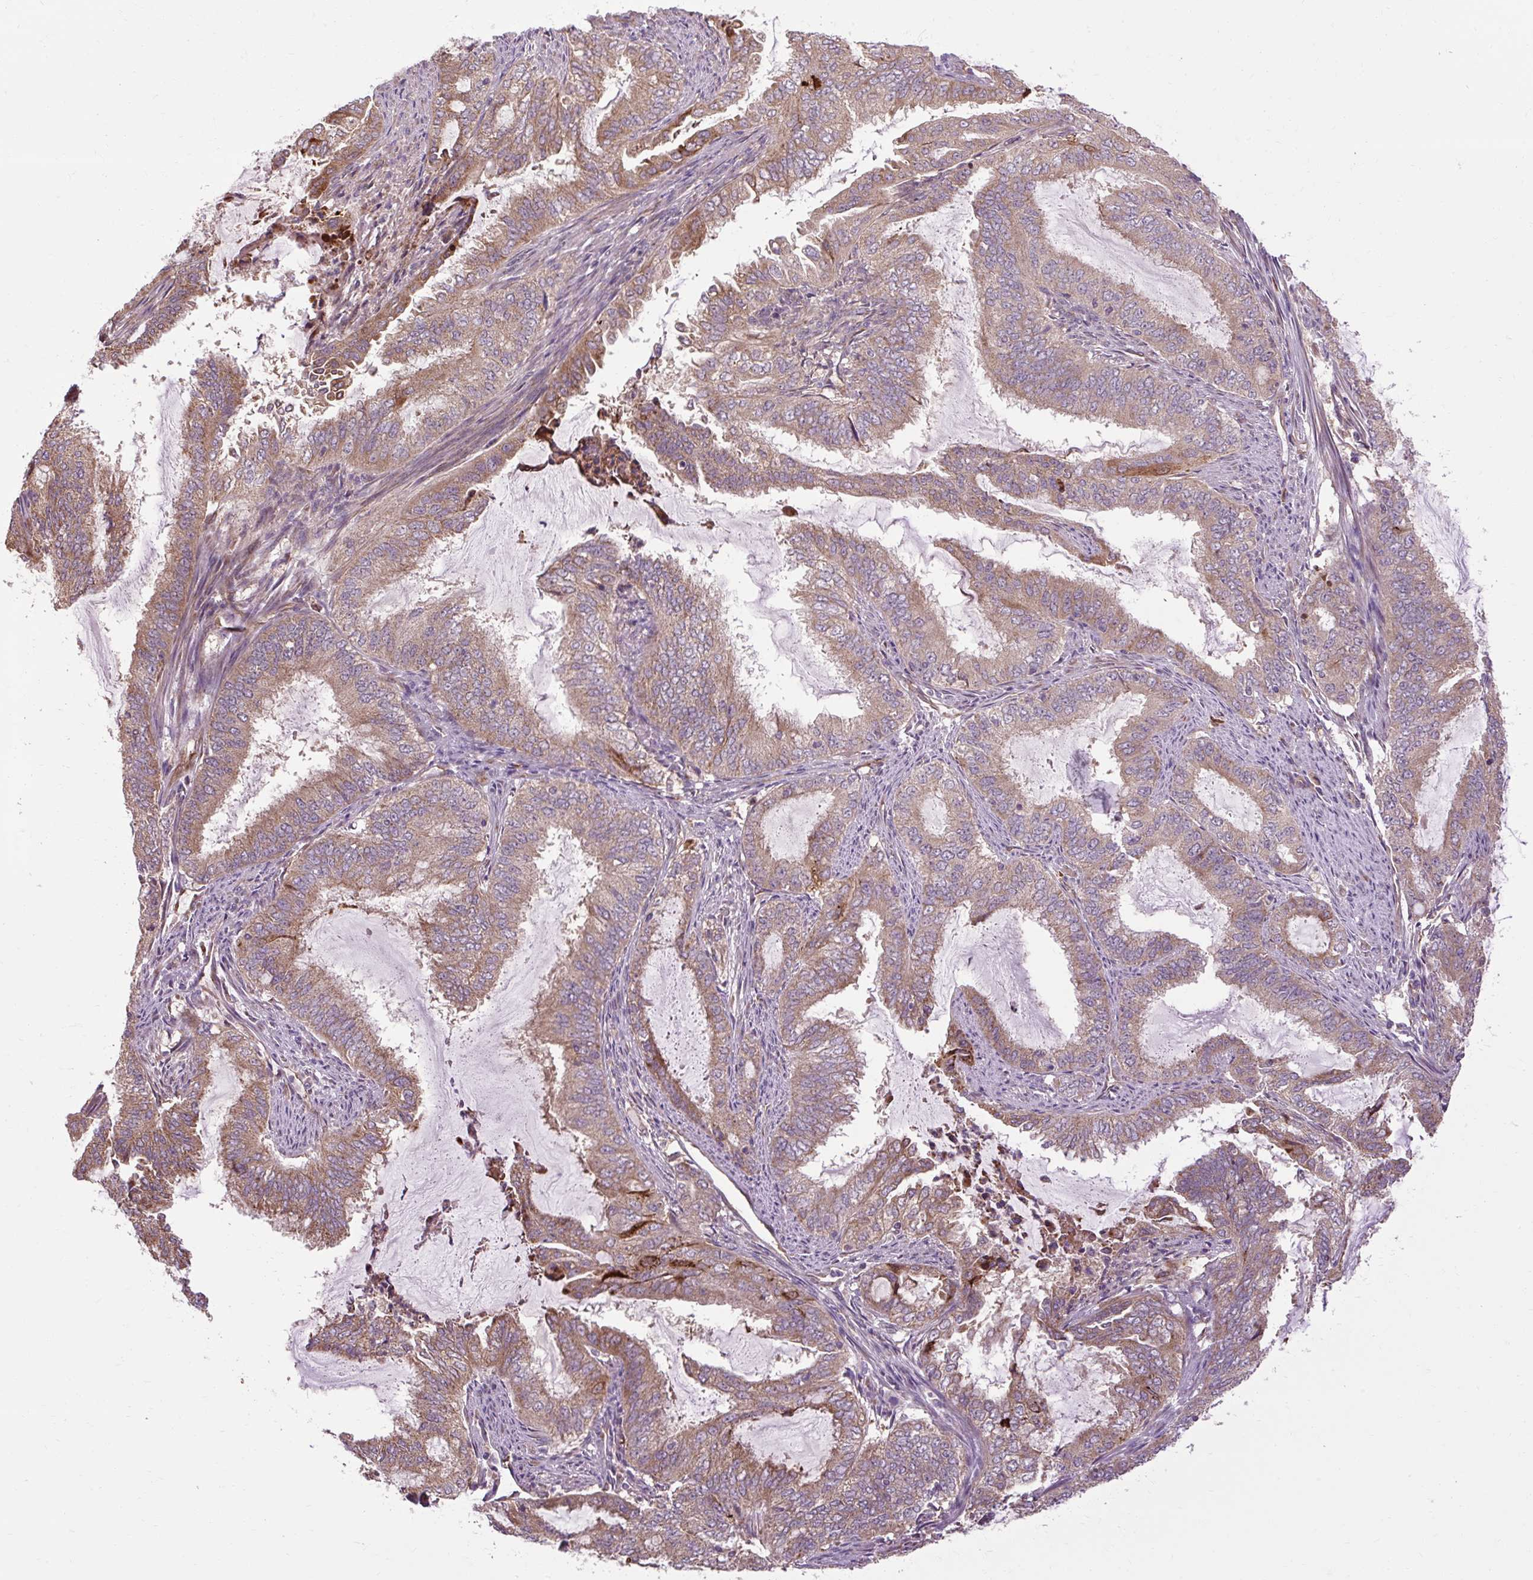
{"staining": {"intensity": "moderate", "quantity": ">75%", "location": "cytoplasmic/membranous"}, "tissue": "endometrial cancer", "cell_type": "Tumor cells", "image_type": "cancer", "snomed": [{"axis": "morphology", "description": "Adenocarcinoma, NOS"}, {"axis": "topography", "description": "Endometrium"}], "caption": "Immunohistochemistry (IHC) photomicrograph of human adenocarcinoma (endometrial) stained for a protein (brown), which reveals medium levels of moderate cytoplasmic/membranous expression in about >75% of tumor cells.", "gene": "FLRT1", "patient": {"sex": "female", "age": 51}}